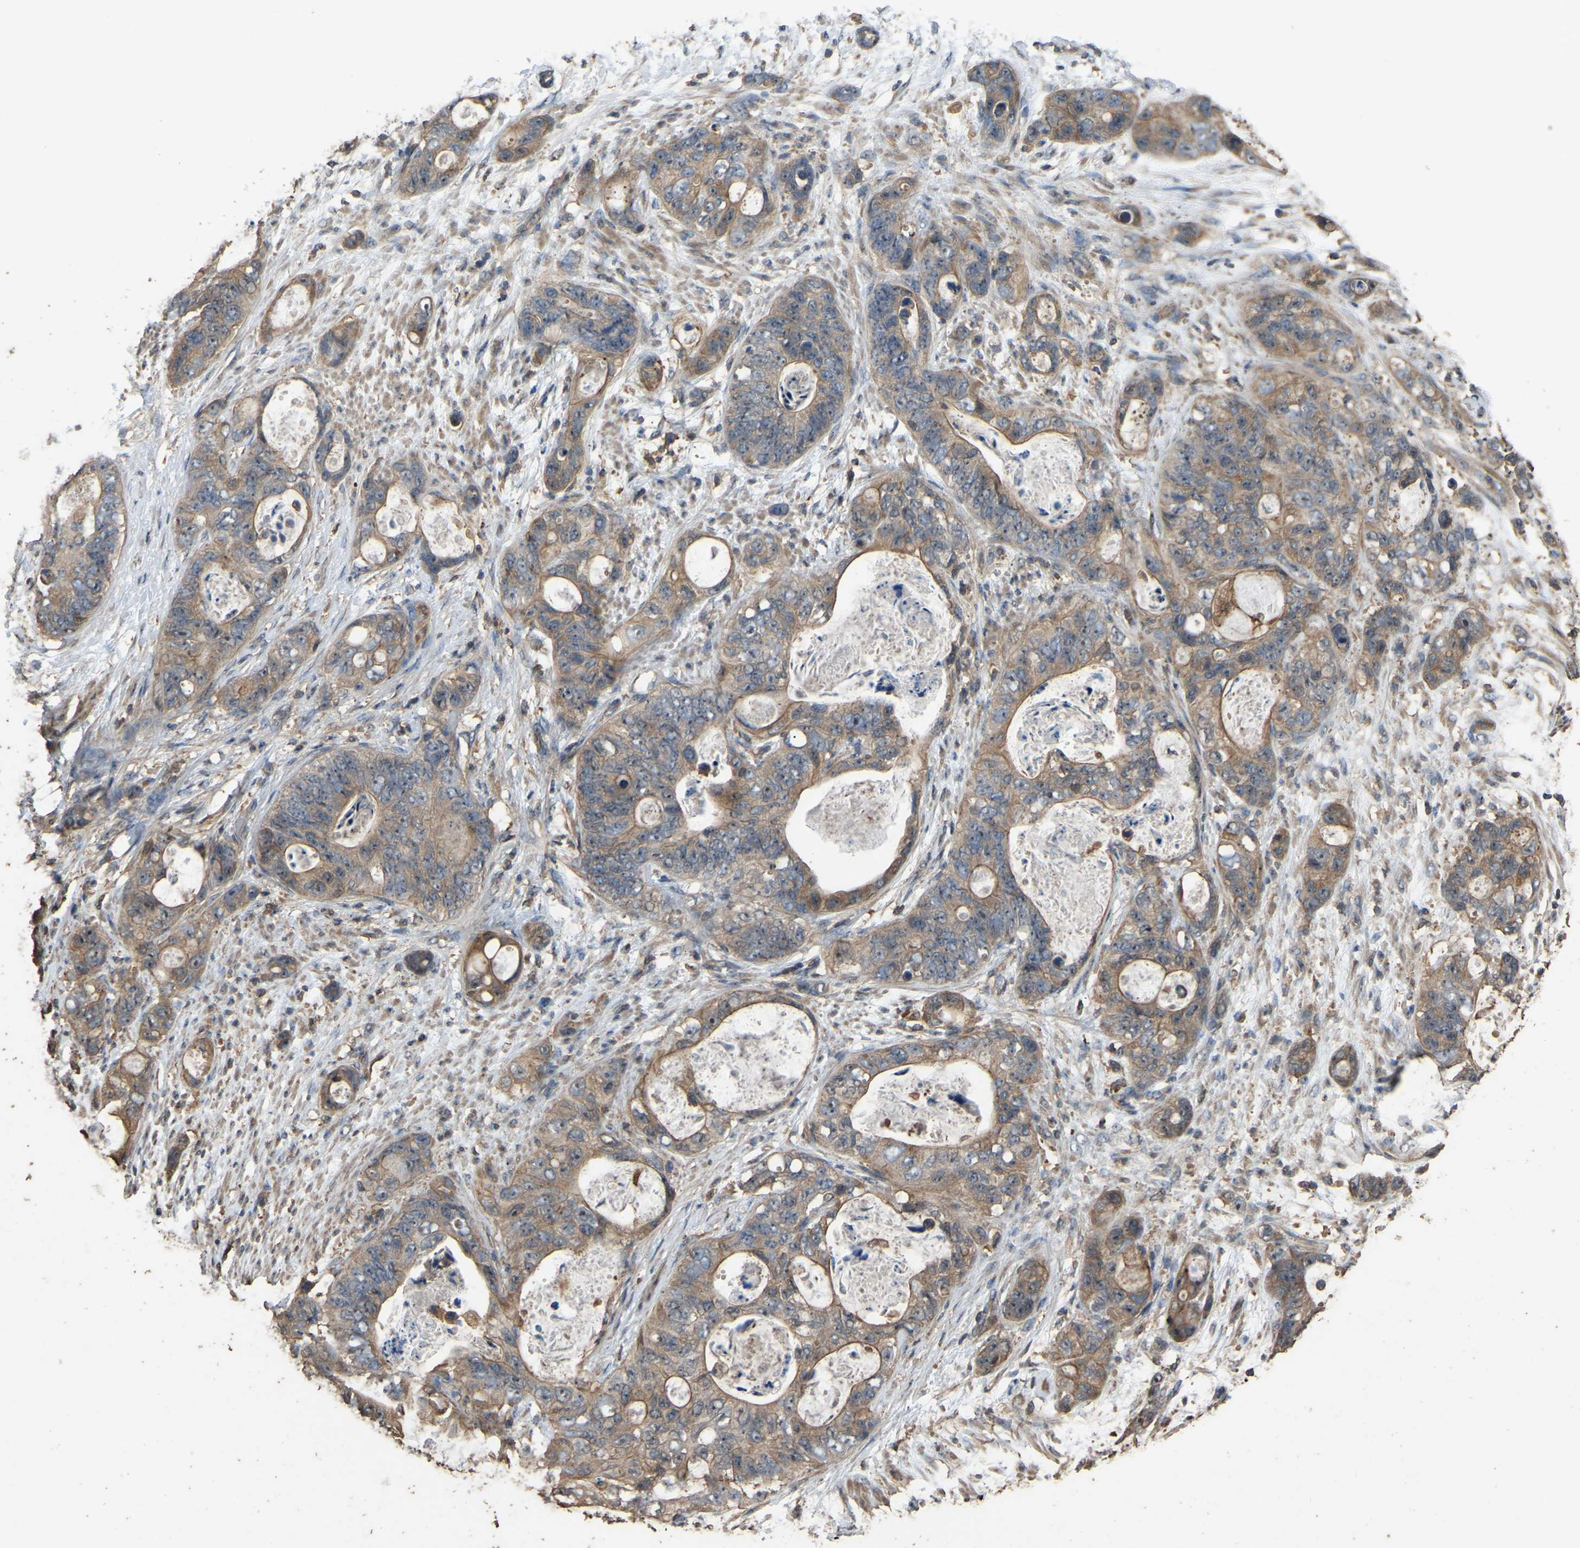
{"staining": {"intensity": "moderate", "quantity": "25%-75%", "location": "cytoplasmic/membranous"}, "tissue": "stomach cancer", "cell_type": "Tumor cells", "image_type": "cancer", "snomed": [{"axis": "morphology", "description": "Normal tissue, NOS"}, {"axis": "morphology", "description": "Adenocarcinoma, NOS"}, {"axis": "topography", "description": "Stomach"}], "caption": "A high-resolution histopathology image shows IHC staining of stomach adenocarcinoma, which reveals moderate cytoplasmic/membranous staining in about 25%-75% of tumor cells.", "gene": "FHIT", "patient": {"sex": "female", "age": 89}}